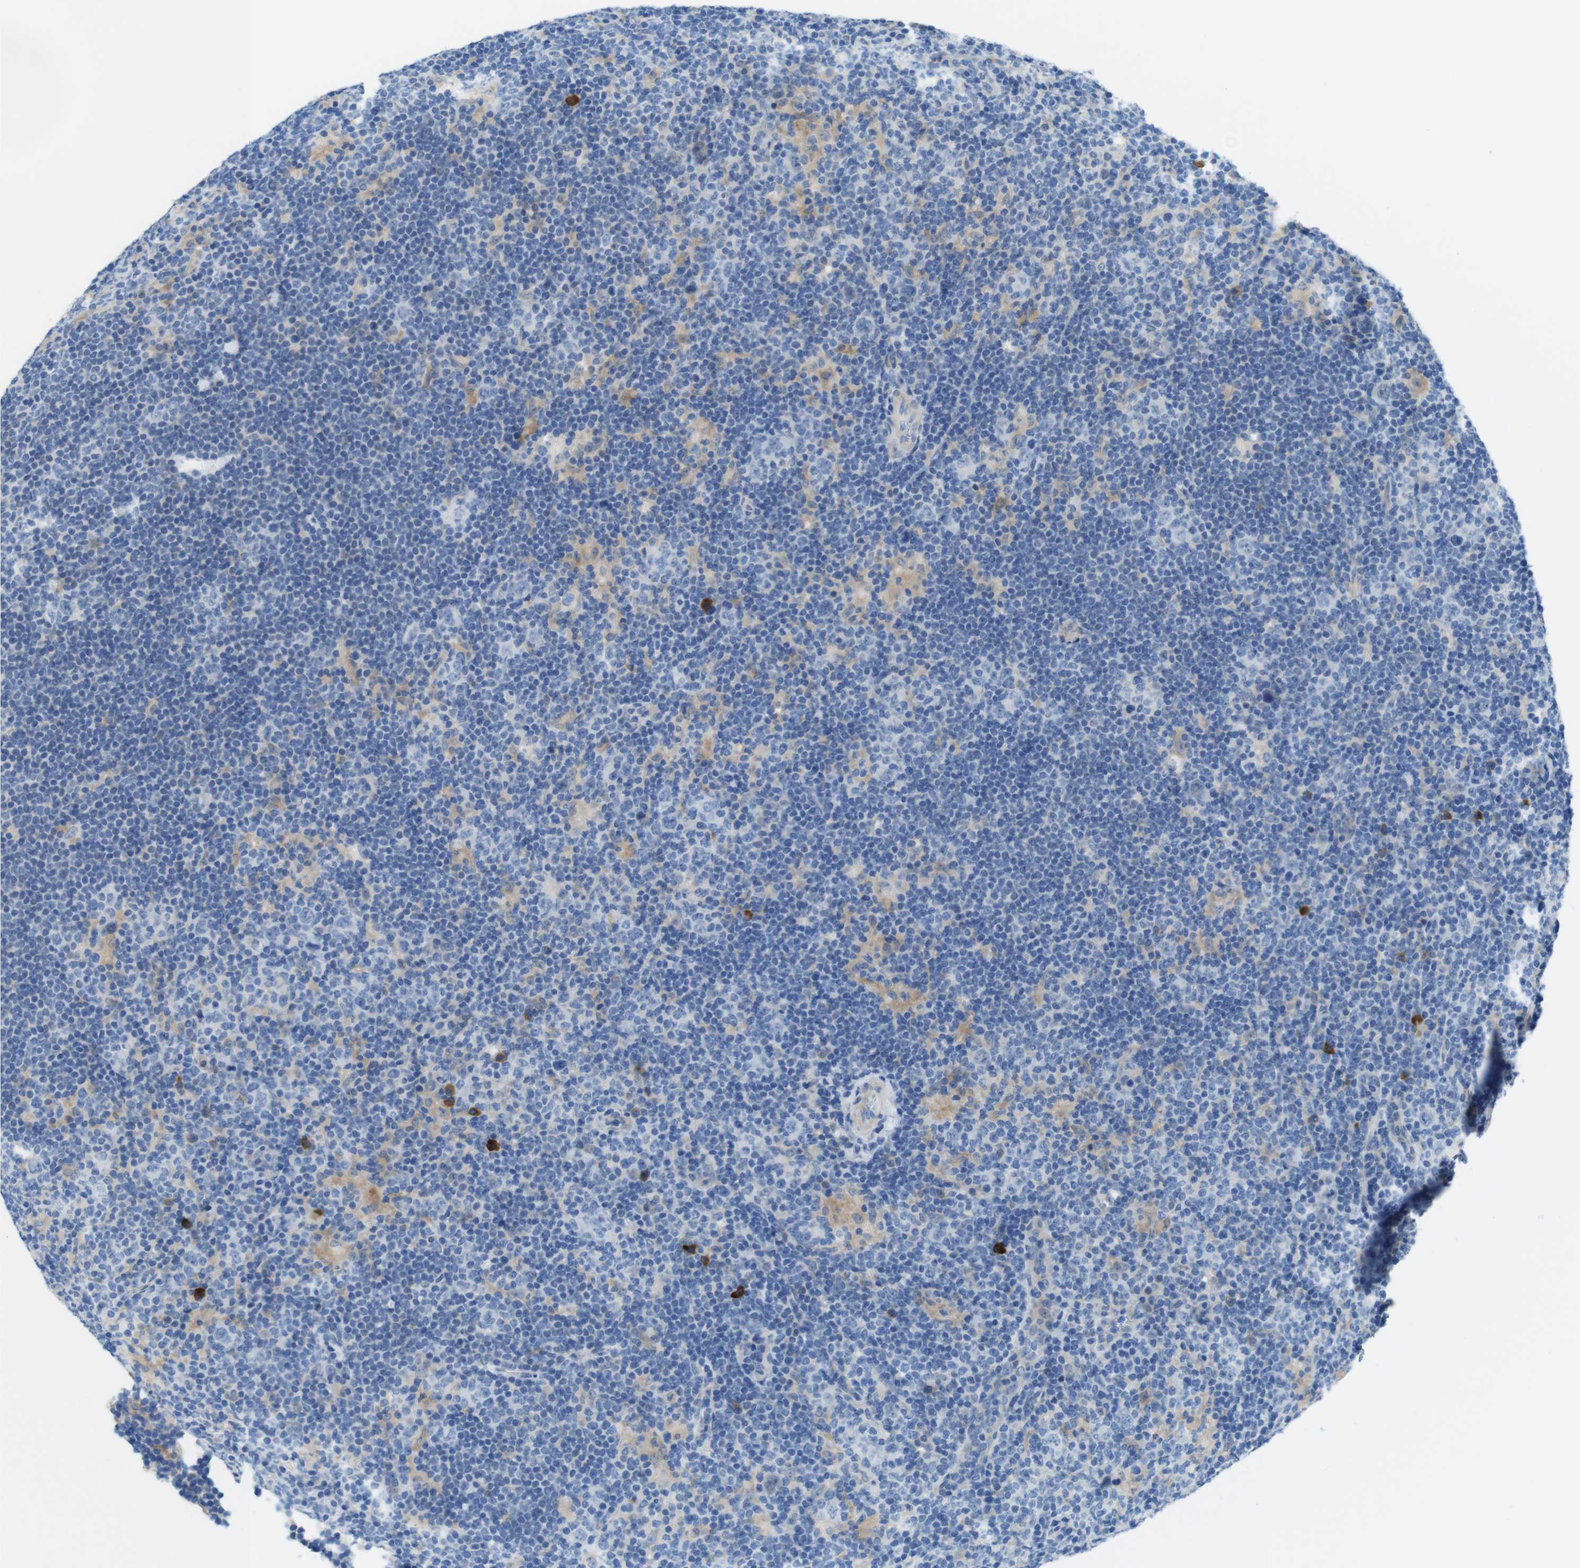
{"staining": {"intensity": "negative", "quantity": "none", "location": "none"}, "tissue": "lymphoma", "cell_type": "Tumor cells", "image_type": "cancer", "snomed": [{"axis": "morphology", "description": "Hodgkin's disease, NOS"}, {"axis": "topography", "description": "Lymph node"}], "caption": "High magnification brightfield microscopy of Hodgkin's disease stained with DAB (3,3'-diaminobenzidine) (brown) and counterstained with hematoxylin (blue): tumor cells show no significant expression. (DAB immunohistochemistry (IHC) visualized using brightfield microscopy, high magnification).", "gene": "CLMN", "patient": {"sex": "female", "age": 57}}